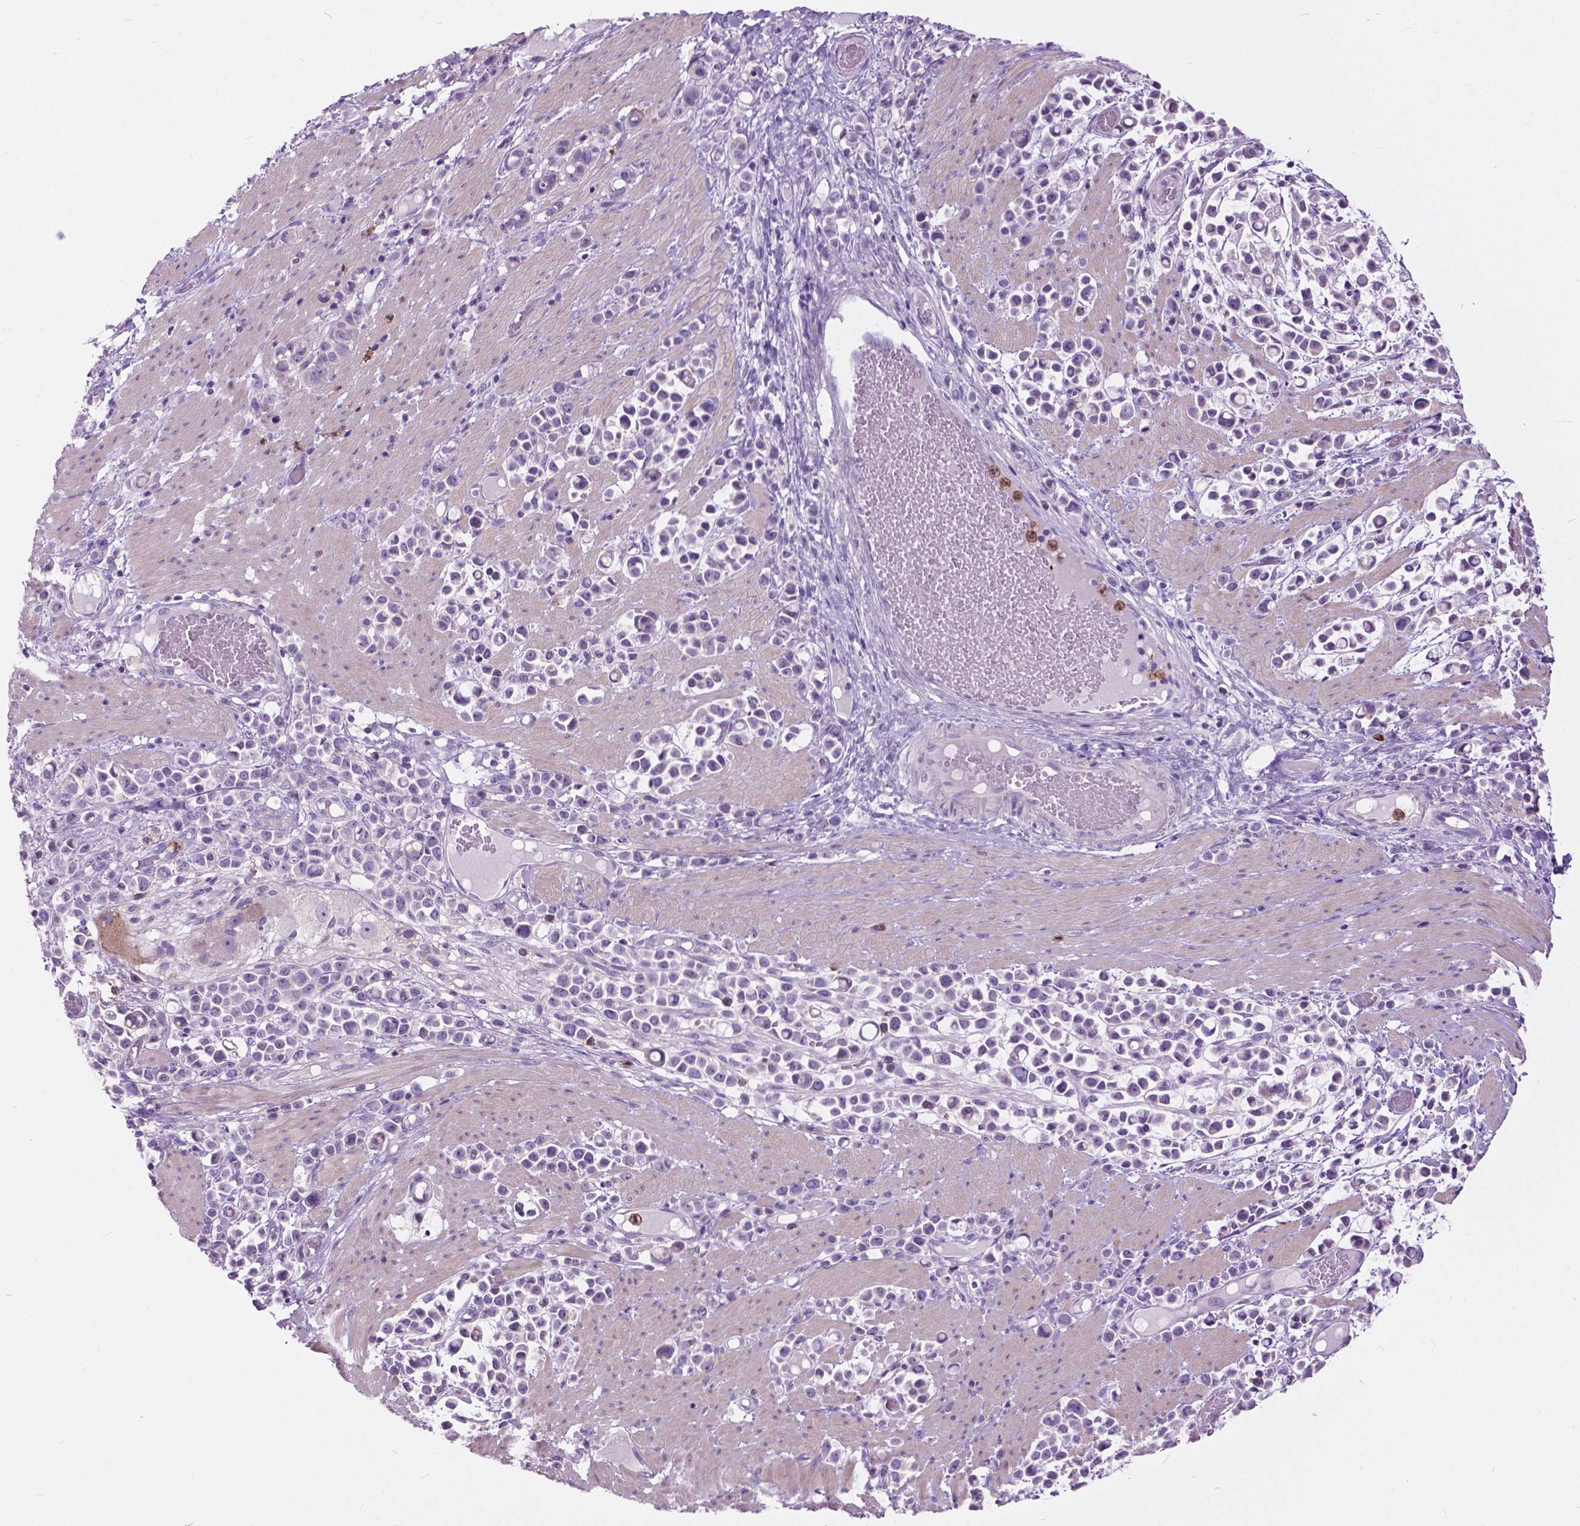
{"staining": {"intensity": "negative", "quantity": "none", "location": "none"}, "tissue": "stomach cancer", "cell_type": "Tumor cells", "image_type": "cancer", "snomed": [{"axis": "morphology", "description": "Adenocarcinoma, NOS"}, {"axis": "topography", "description": "Stomach"}], "caption": "Tumor cells are negative for protein expression in human stomach cancer (adenocarcinoma).", "gene": "PRR35", "patient": {"sex": "male", "age": 82}}